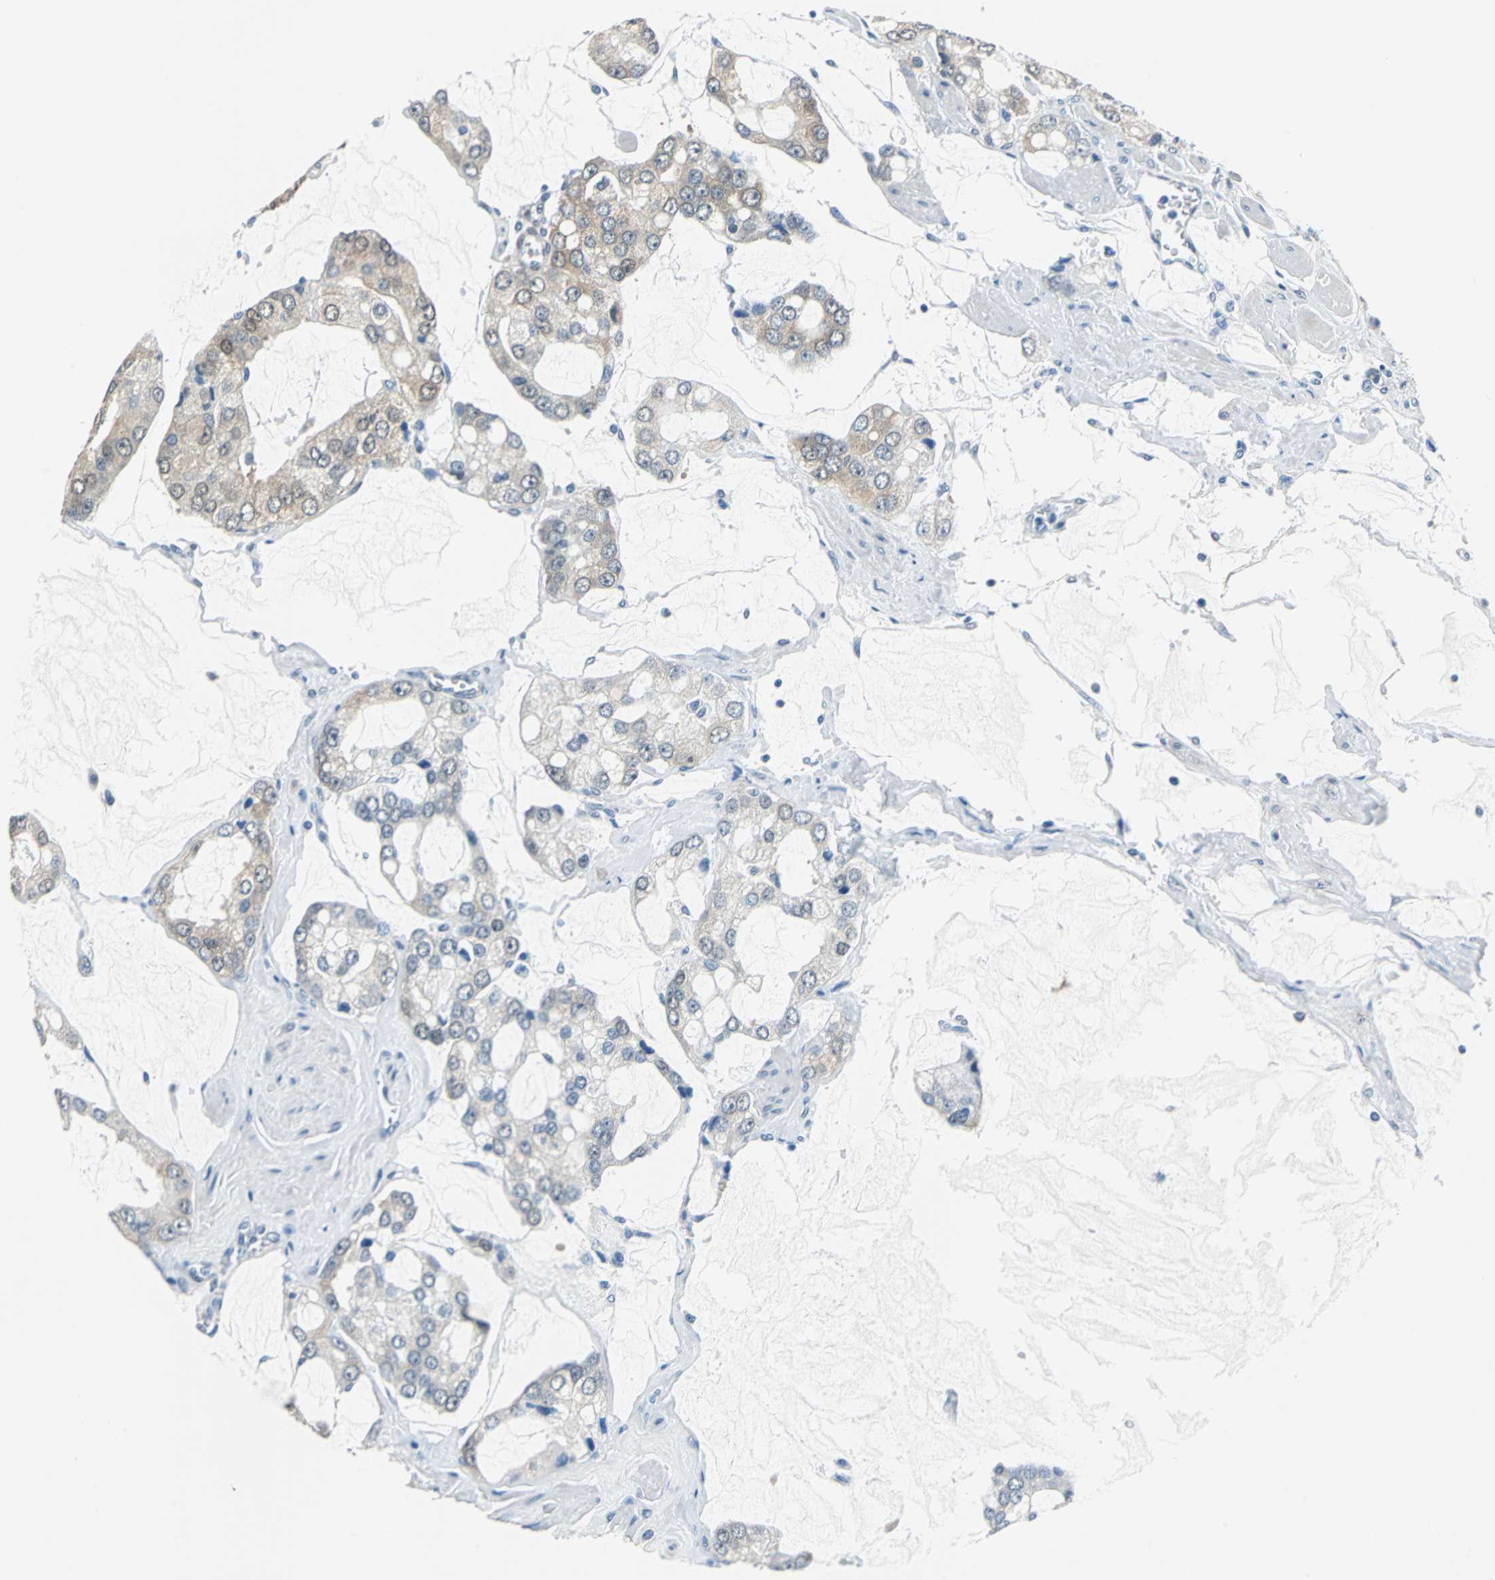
{"staining": {"intensity": "moderate", "quantity": ">75%", "location": "cytoplasmic/membranous,nuclear"}, "tissue": "prostate cancer", "cell_type": "Tumor cells", "image_type": "cancer", "snomed": [{"axis": "morphology", "description": "Adenocarcinoma, High grade"}, {"axis": "topography", "description": "Prostate"}], "caption": "Immunohistochemical staining of human prostate cancer (adenocarcinoma (high-grade)) demonstrates medium levels of moderate cytoplasmic/membranous and nuclear staining in about >75% of tumor cells. The staining was performed using DAB (3,3'-diaminobenzidine), with brown indicating positive protein expression. Nuclei are stained blue with hematoxylin.", "gene": "FKBP4", "patient": {"sex": "male", "age": 67}}